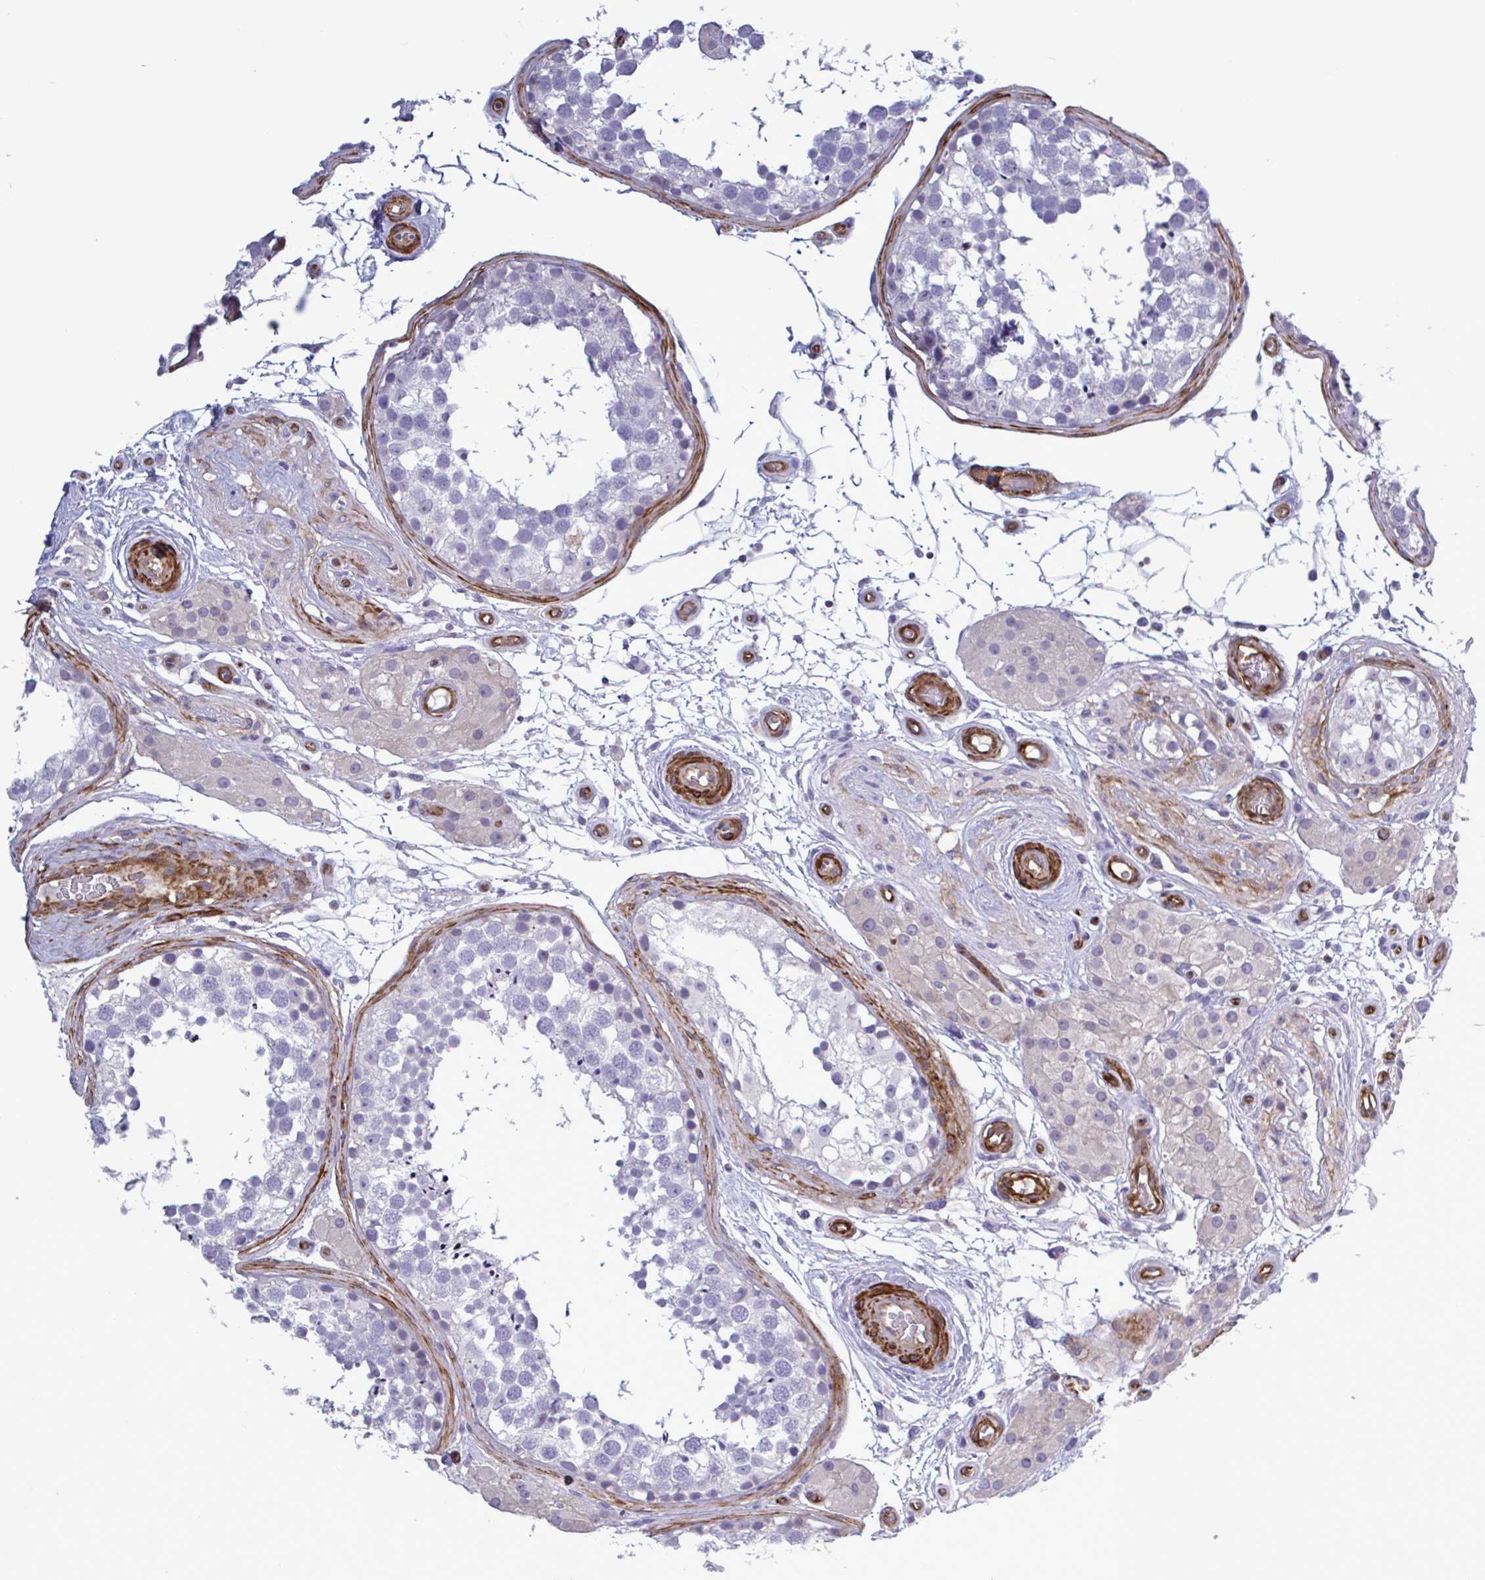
{"staining": {"intensity": "negative", "quantity": "none", "location": "none"}, "tissue": "testis", "cell_type": "Cells in seminiferous ducts", "image_type": "normal", "snomed": [{"axis": "morphology", "description": "Normal tissue, NOS"}, {"axis": "morphology", "description": "Seminoma, NOS"}, {"axis": "topography", "description": "Testis"}], "caption": "Immunohistochemistry (IHC) micrograph of benign testis stained for a protein (brown), which demonstrates no staining in cells in seminiferous ducts. Nuclei are stained in blue.", "gene": "SHISA7", "patient": {"sex": "male", "age": 65}}